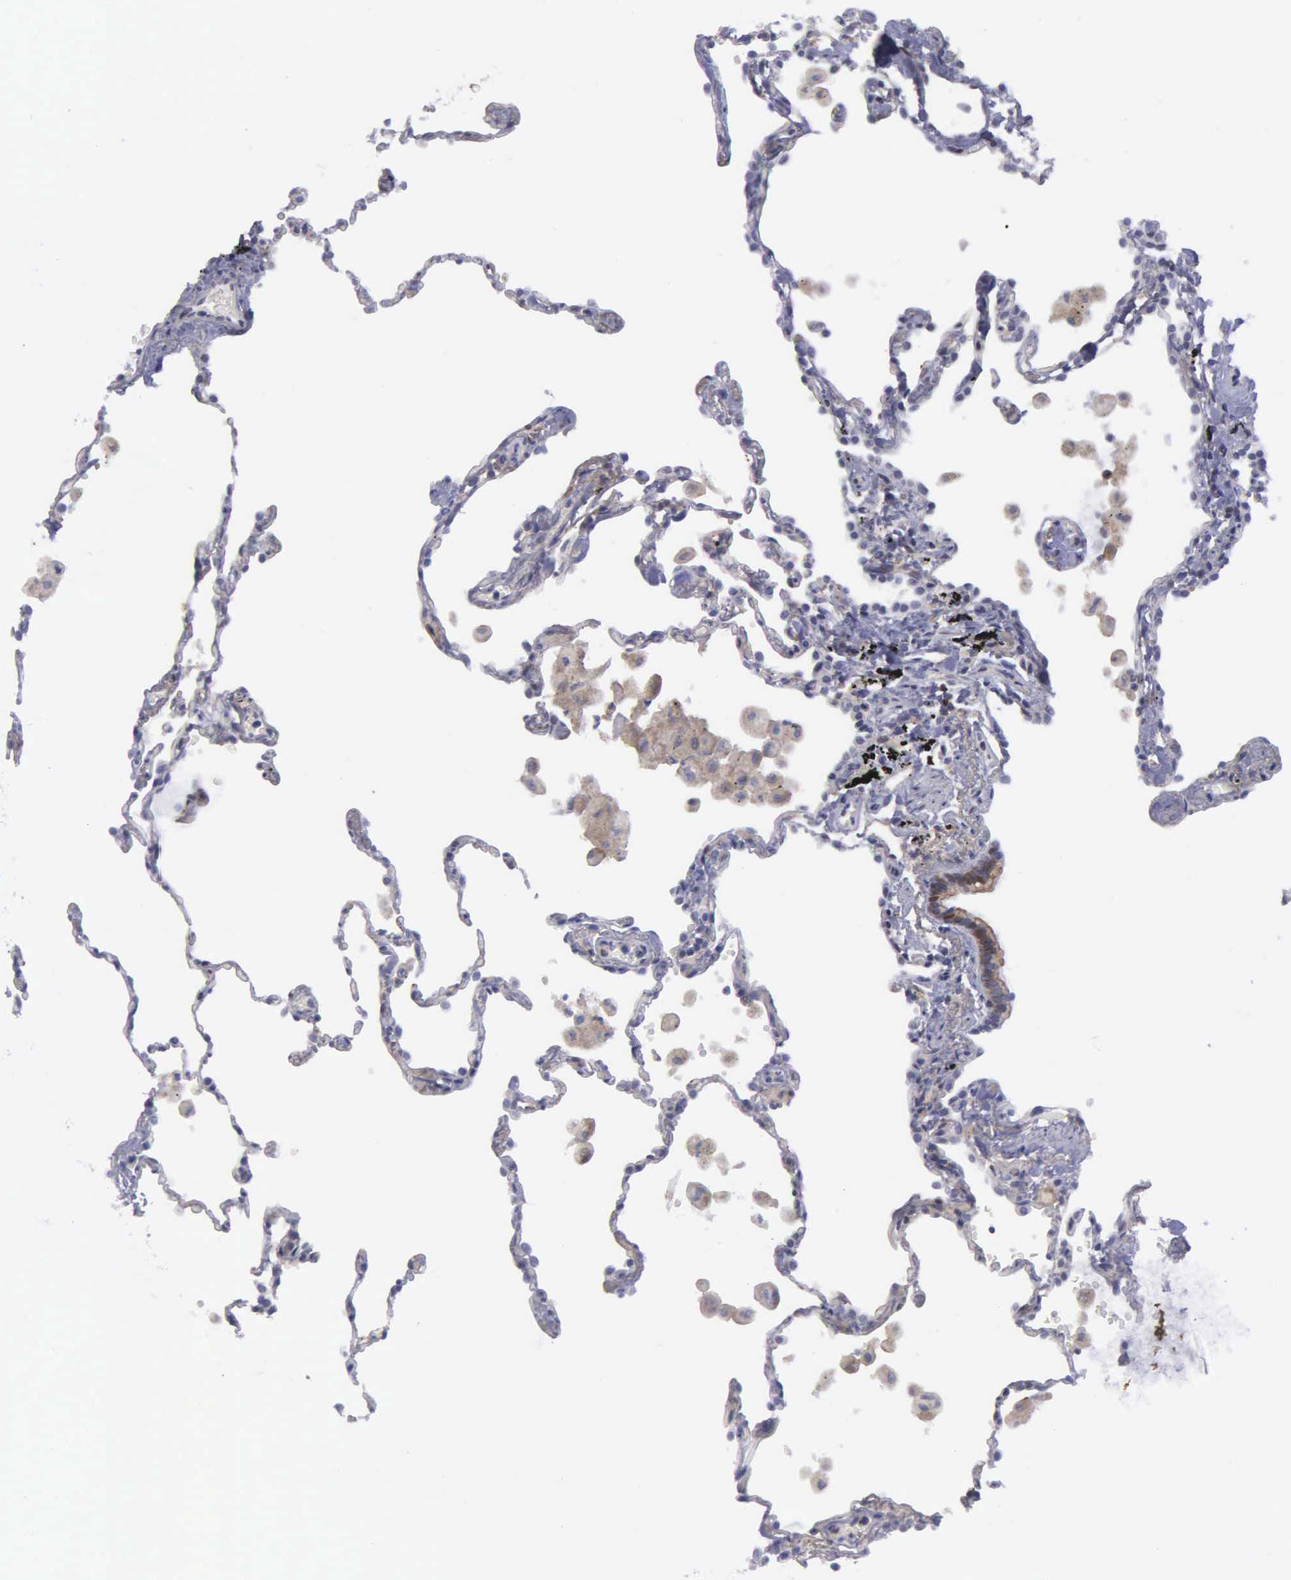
{"staining": {"intensity": "negative", "quantity": "none", "location": "none"}, "tissue": "lung", "cell_type": "Alveolar cells", "image_type": "normal", "snomed": [{"axis": "morphology", "description": "Normal tissue, NOS"}, {"axis": "topography", "description": "Lung"}], "caption": "This histopathology image is of benign lung stained with immunohistochemistry to label a protein in brown with the nuclei are counter-stained blue. There is no staining in alveolar cells.", "gene": "MICAL3", "patient": {"sex": "male", "age": 71}}